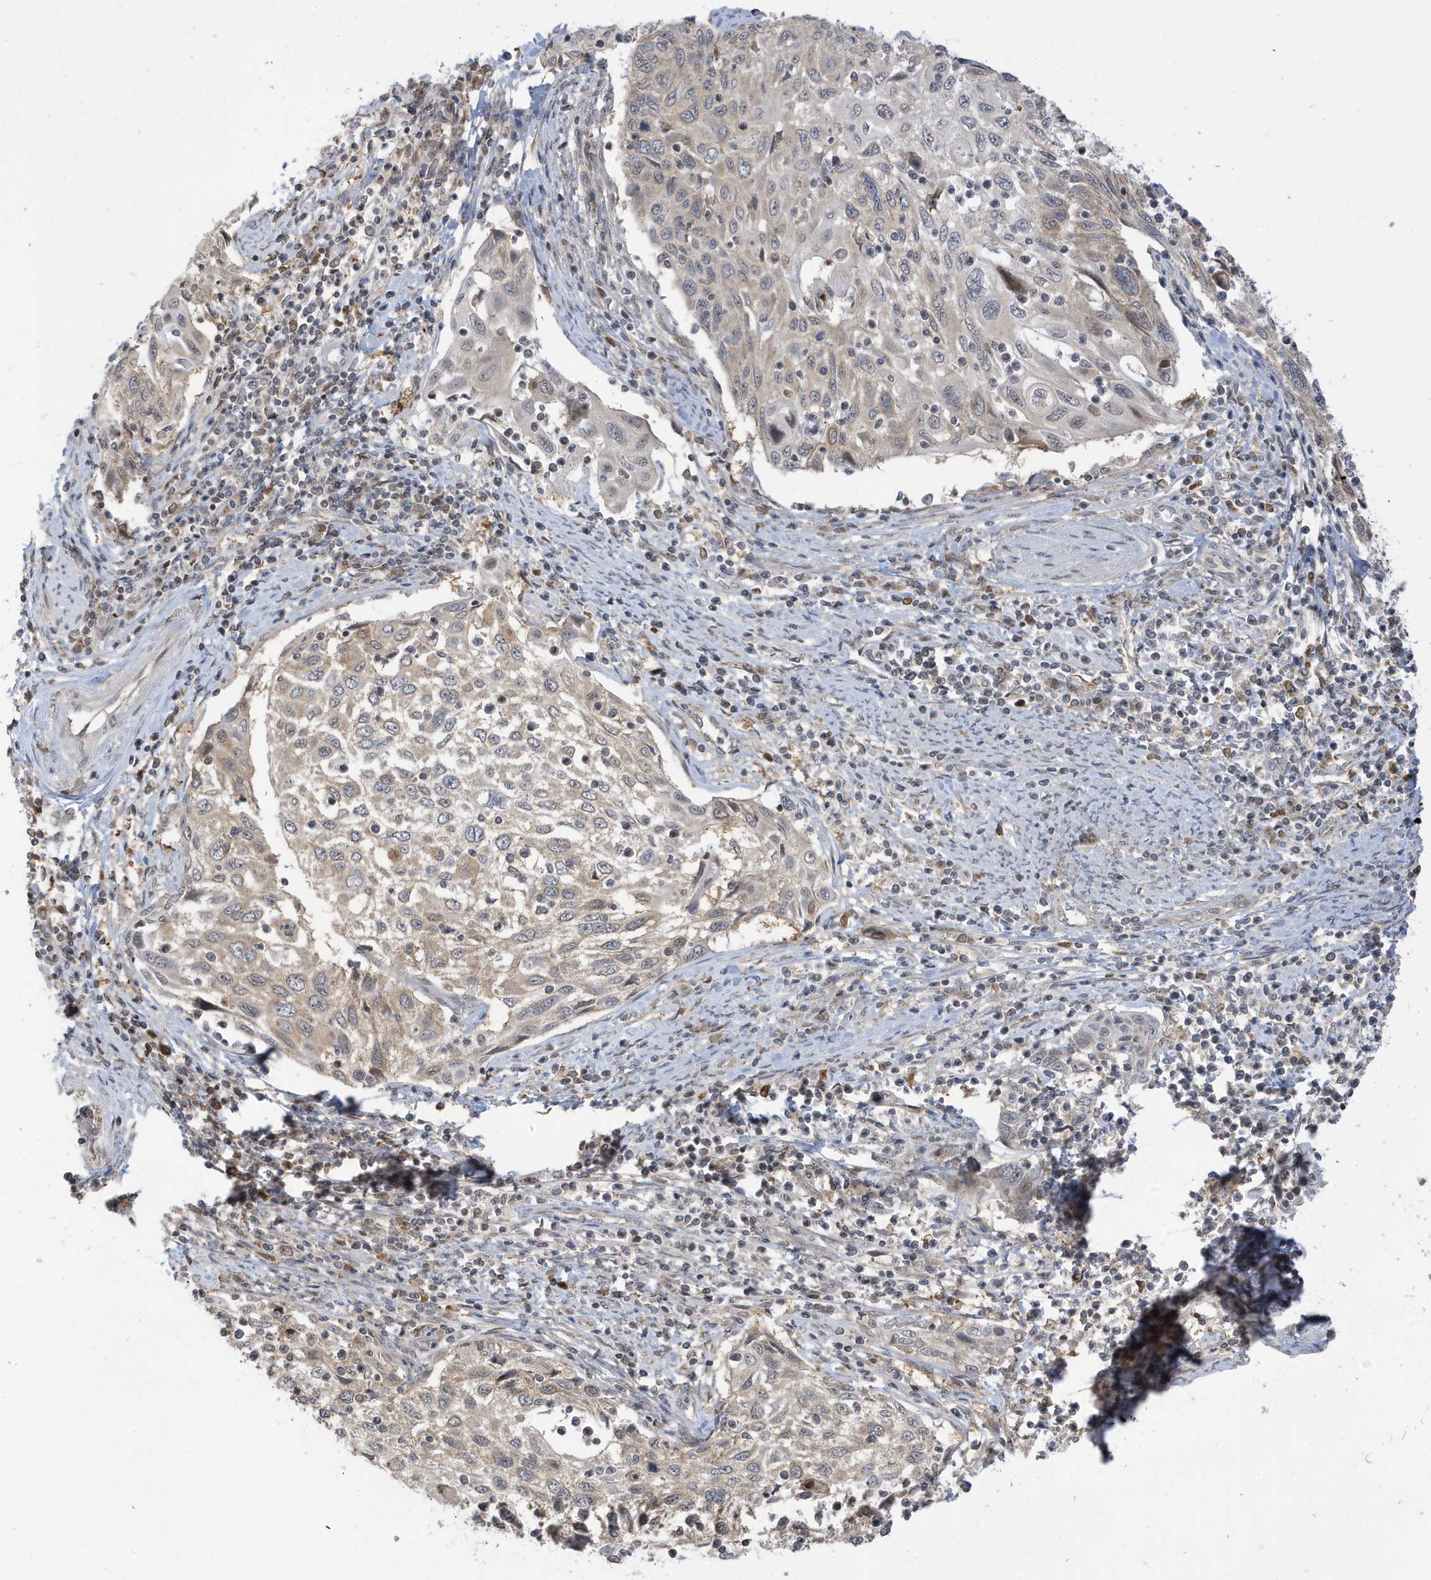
{"staining": {"intensity": "weak", "quantity": "25%-75%", "location": "cytoplasmic/membranous"}, "tissue": "cervical cancer", "cell_type": "Tumor cells", "image_type": "cancer", "snomed": [{"axis": "morphology", "description": "Squamous cell carcinoma, NOS"}, {"axis": "topography", "description": "Cervix"}], "caption": "Immunohistochemical staining of human squamous cell carcinoma (cervical) demonstrates low levels of weak cytoplasmic/membranous expression in about 25%-75% of tumor cells.", "gene": "TAB3", "patient": {"sex": "female", "age": 70}}